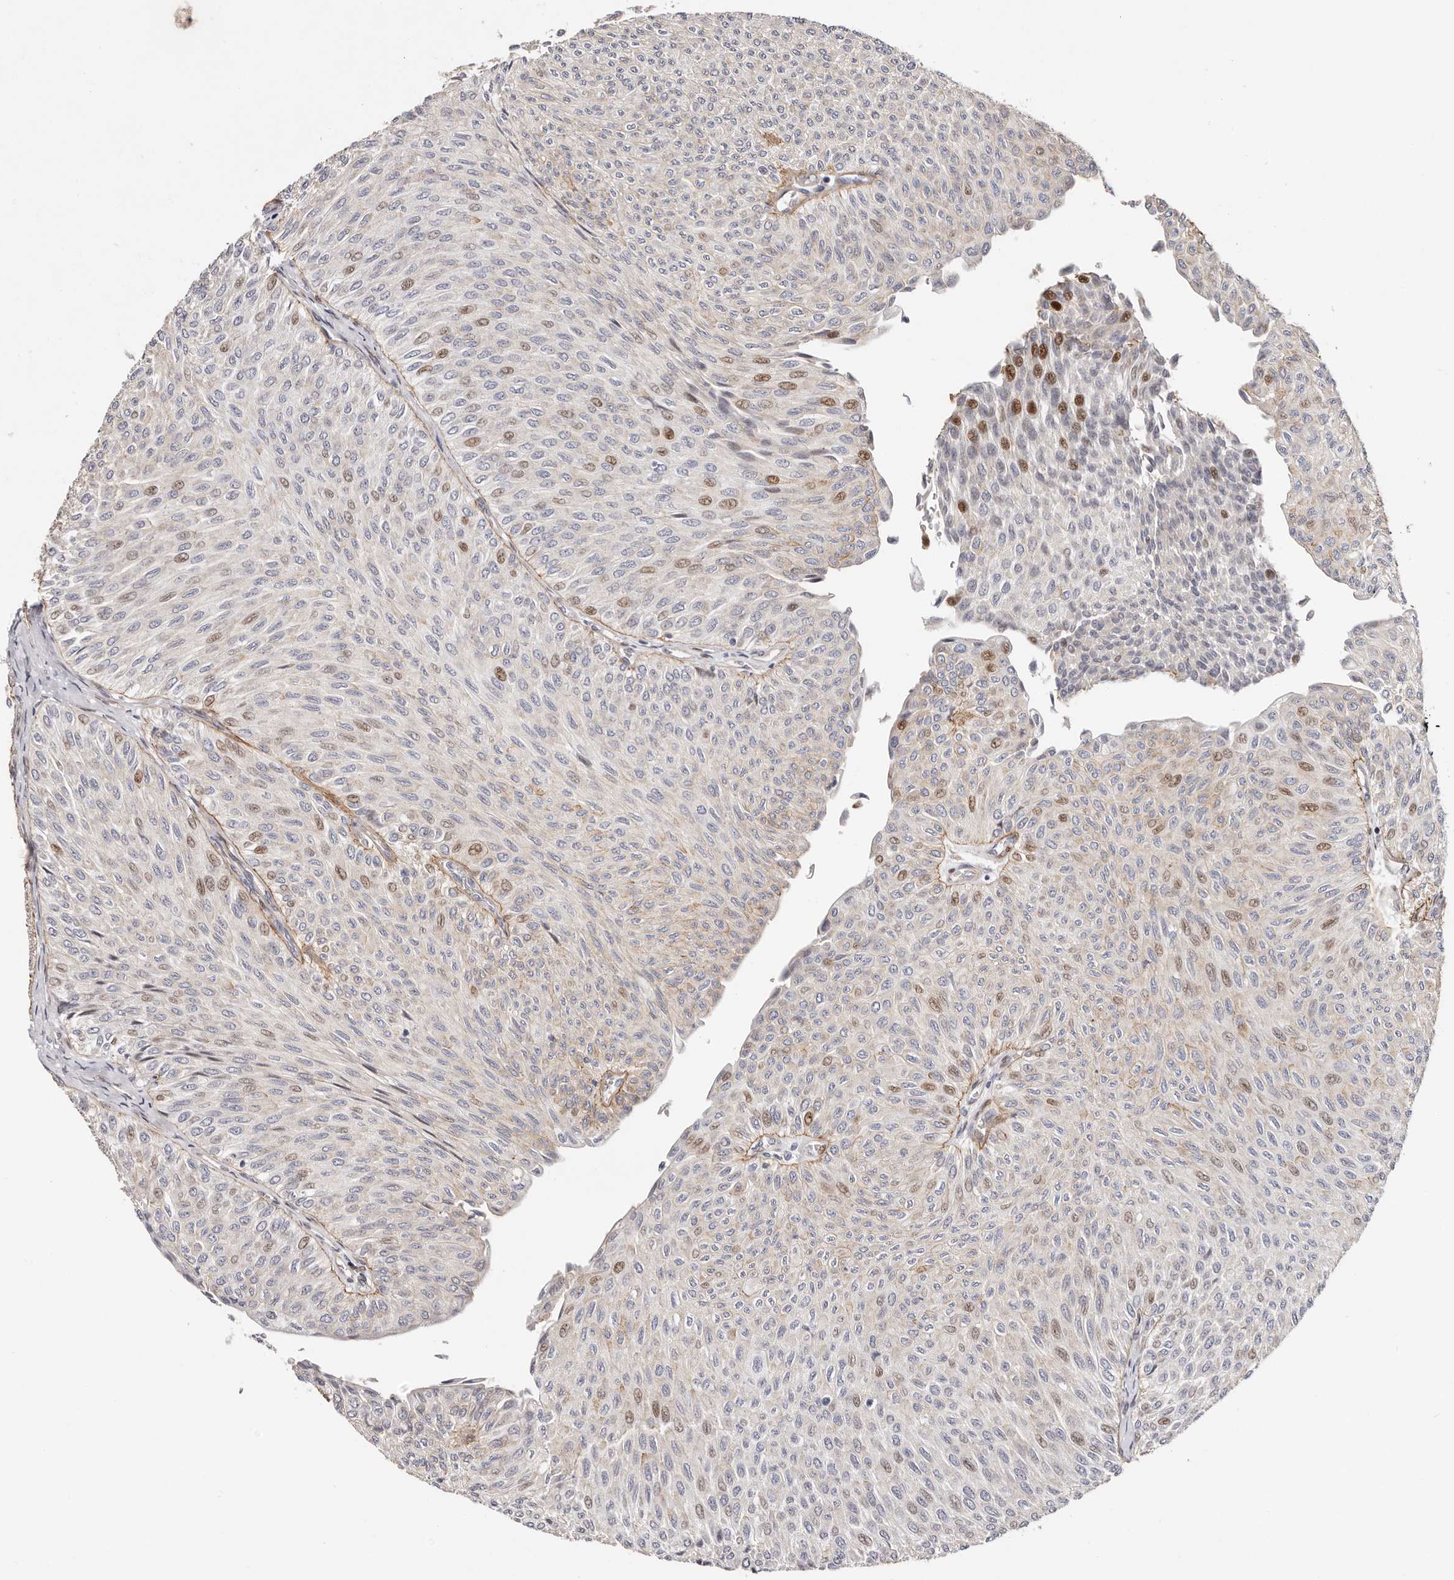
{"staining": {"intensity": "moderate", "quantity": "<25%", "location": "nuclear"}, "tissue": "urothelial cancer", "cell_type": "Tumor cells", "image_type": "cancer", "snomed": [{"axis": "morphology", "description": "Urothelial carcinoma, Low grade"}, {"axis": "topography", "description": "Urinary bladder"}], "caption": "The immunohistochemical stain shows moderate nuclear expression in tumor cells of urothelial carcinoma (low-grade) tissue. The protein is shown in brown color, while the nuclei are stained blue.", "gene": "EPHX3", "patient": {"sex": "male", "age": 78}}